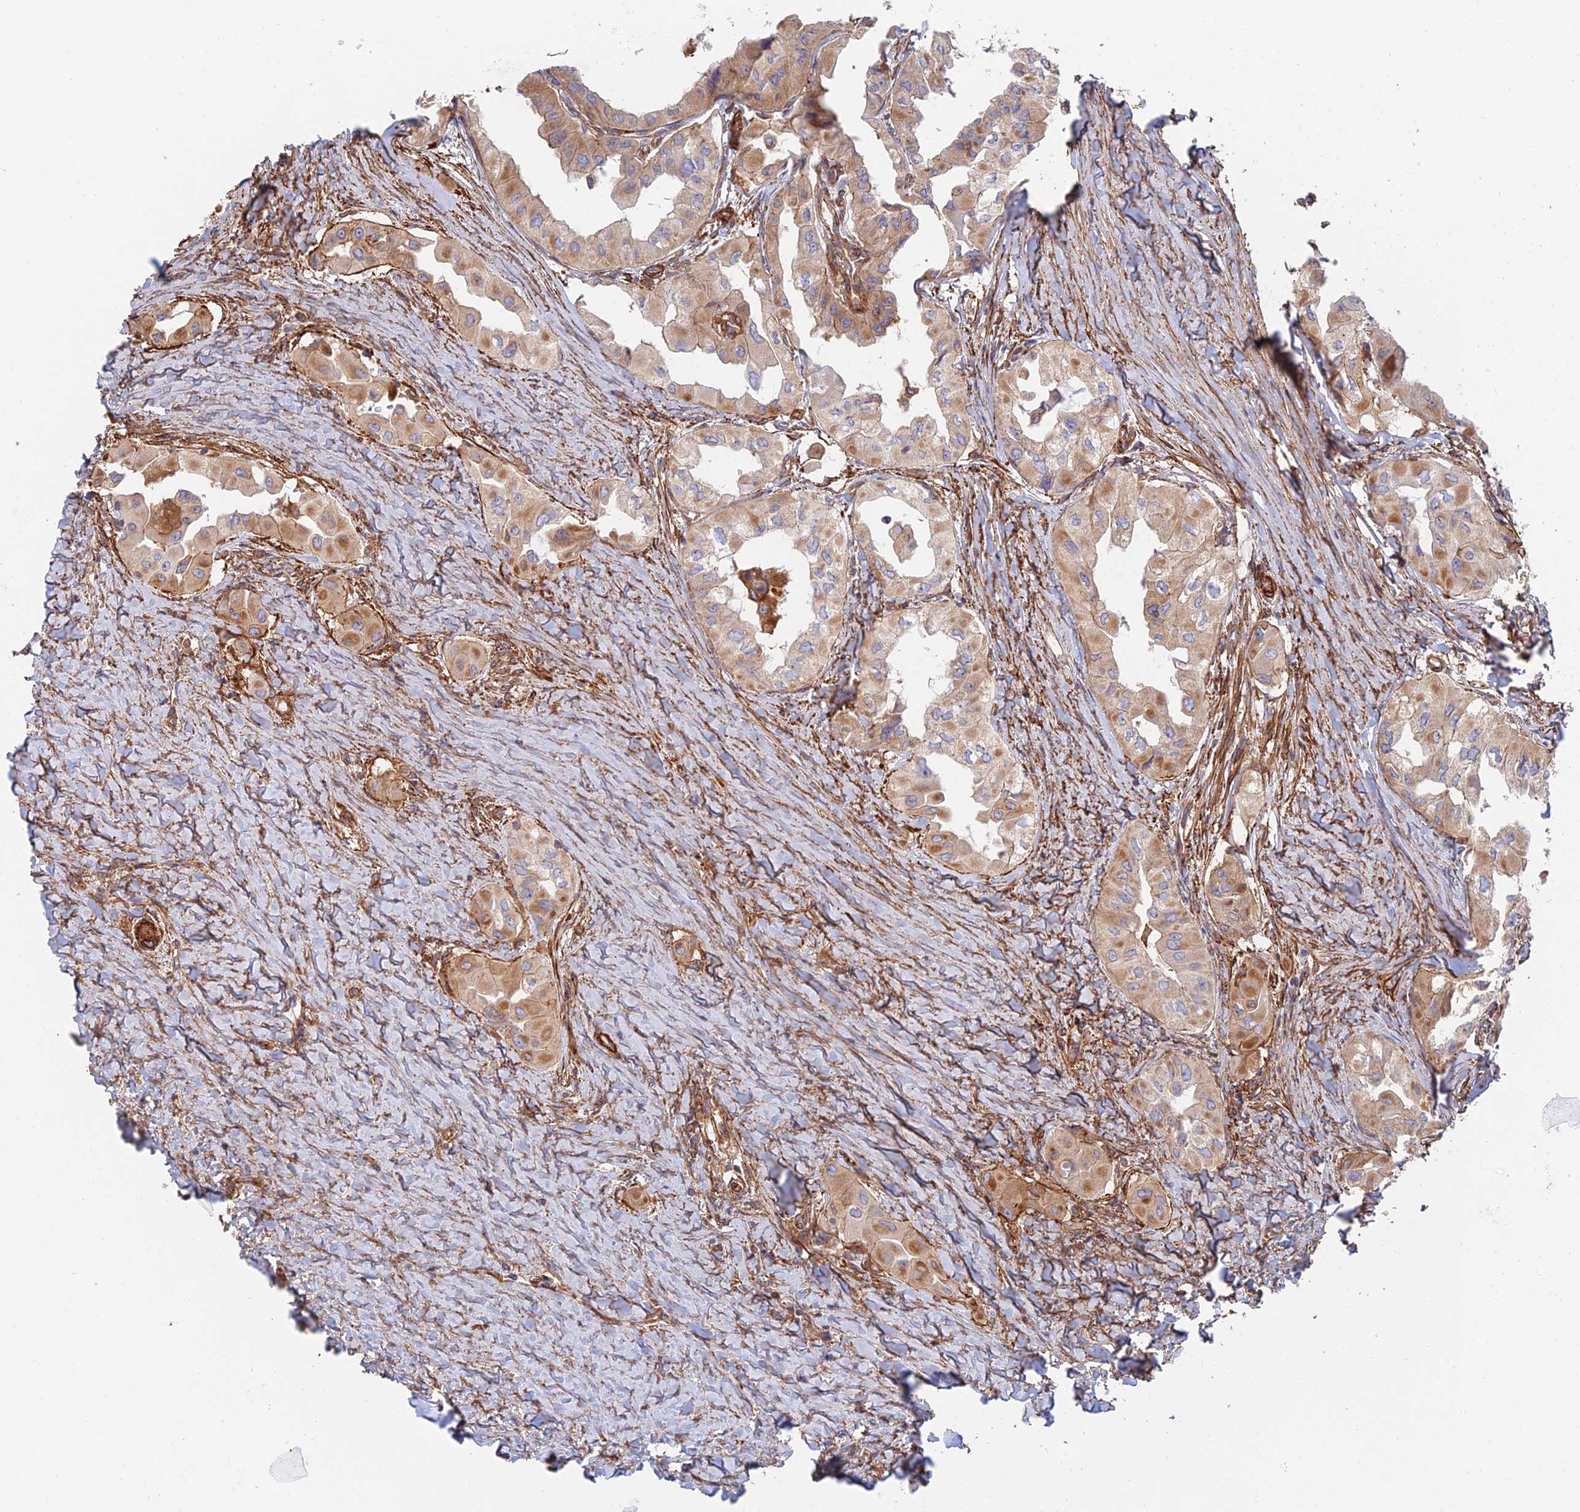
{"staining": {"intensity": "moderate", "quantity": ">75%", "location": "cytoplasmic/membranous"}, "tissue": "thyroid cancer", "cell_type": "Tumor cells", "image_type": "cancer", "snomed": [{"axis": "morphology", "description": "Papillary adenocarcinoma, NOS"}, {"axis": "topography", "description": "Thyroid gland"}], "caption": "Protein staining of thyroid cancer tissue reveals moderate cytoplasmic/membranous expression in approximately >75% of tumor cells.", "gene": "PAK4", "patient": {"sex": "female", "age": 59}}